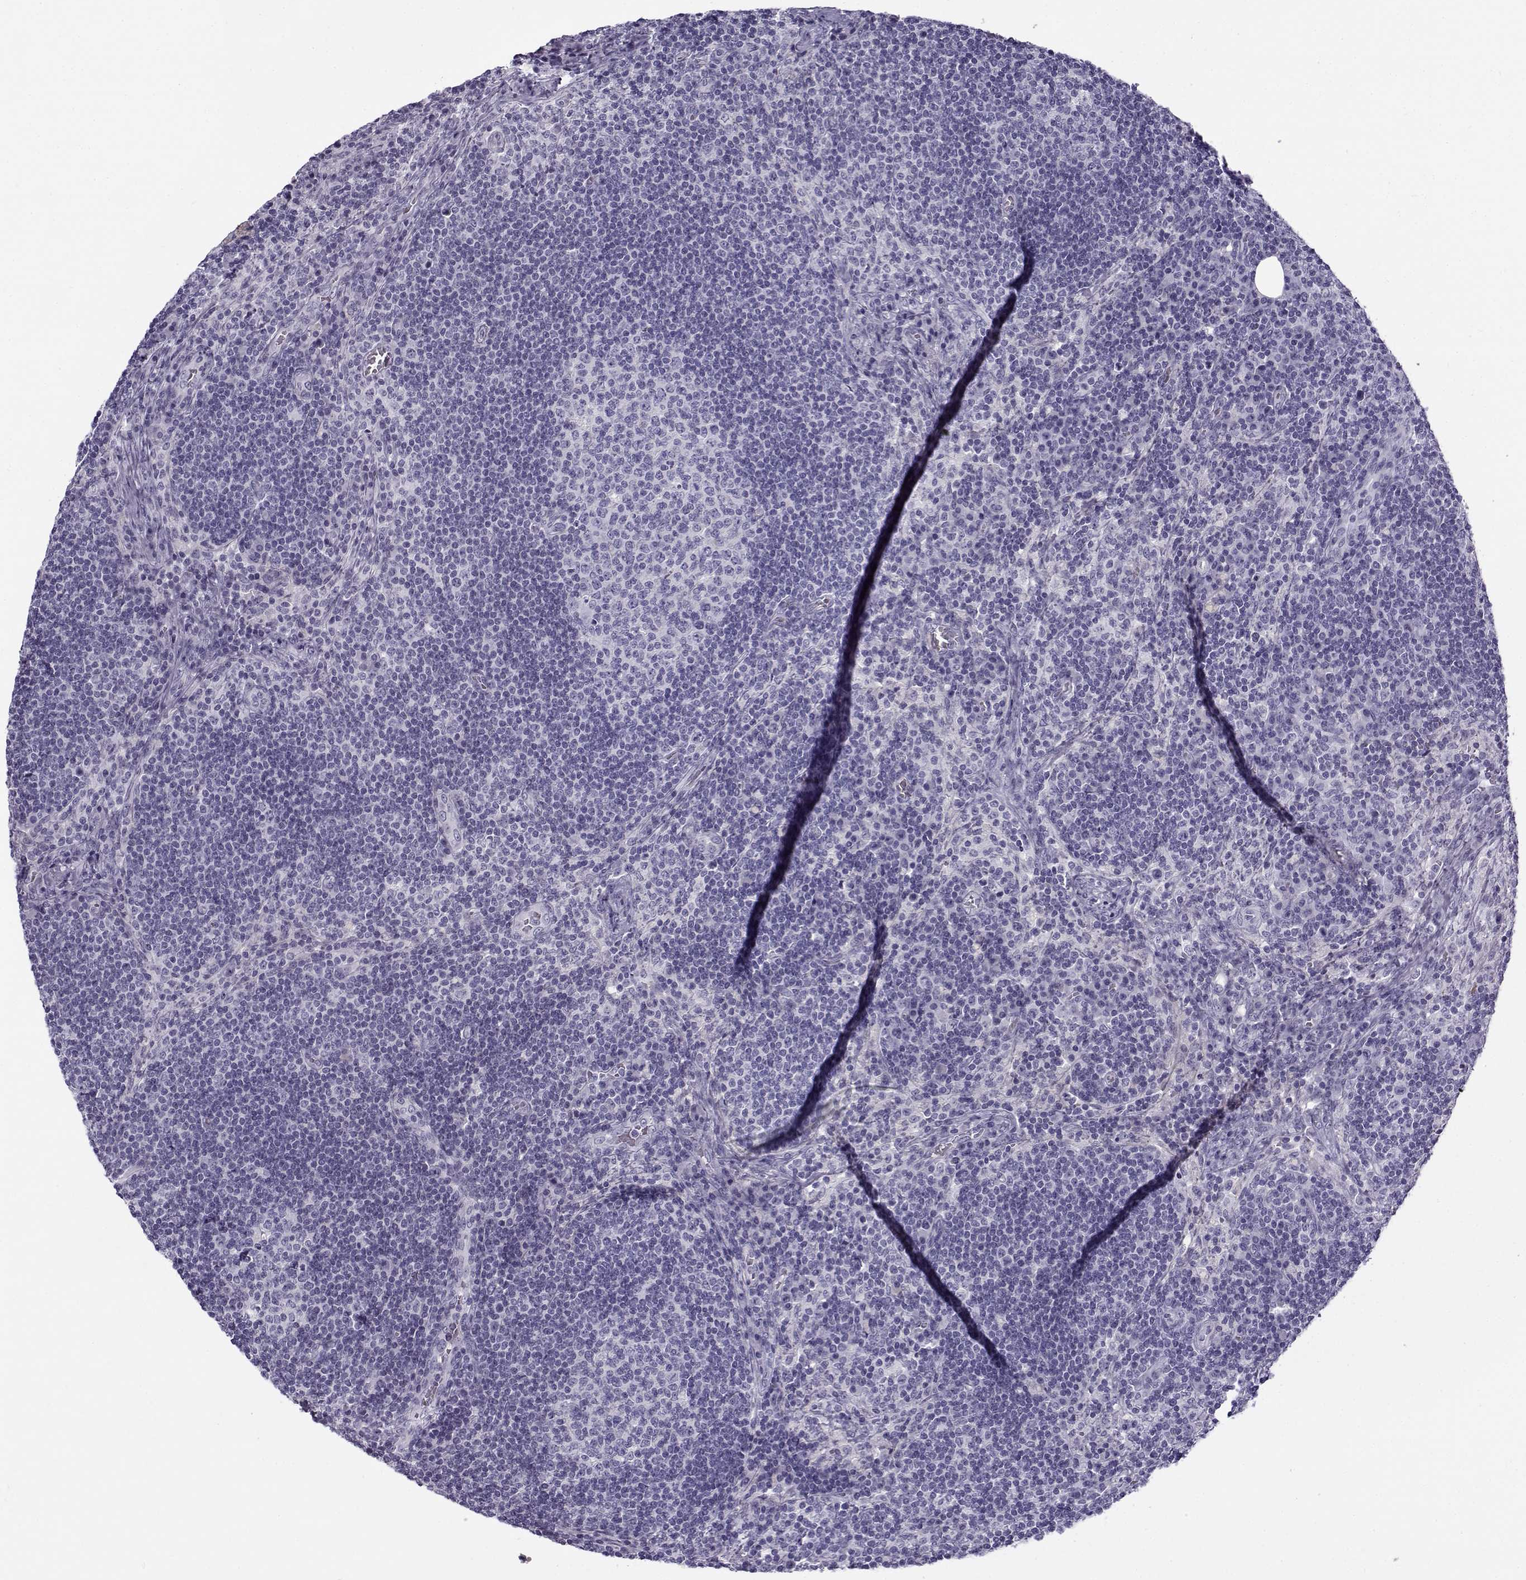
{"staining": {"intensity": "negative", "quantity": "none", "location": "none"}, "tissue": "lymph node", "cell_type": "Germinal center cells", "image_type": "normal", "snomed": [{"axis": "morphology", "description": "Normal tissue, NOS"}, {"axis": "topography", "description": "Lymph node"}], "caption": "Immunohistochemical staining of unremarkable lymph node shows no significant positivity in germinal center cells. (DAB (3,3'-diaminobenzidine) immunohistochemistry (IHC), high magnification).", "gene": "GTSF1L", "patient": {"sex": "male", "age": 63}}